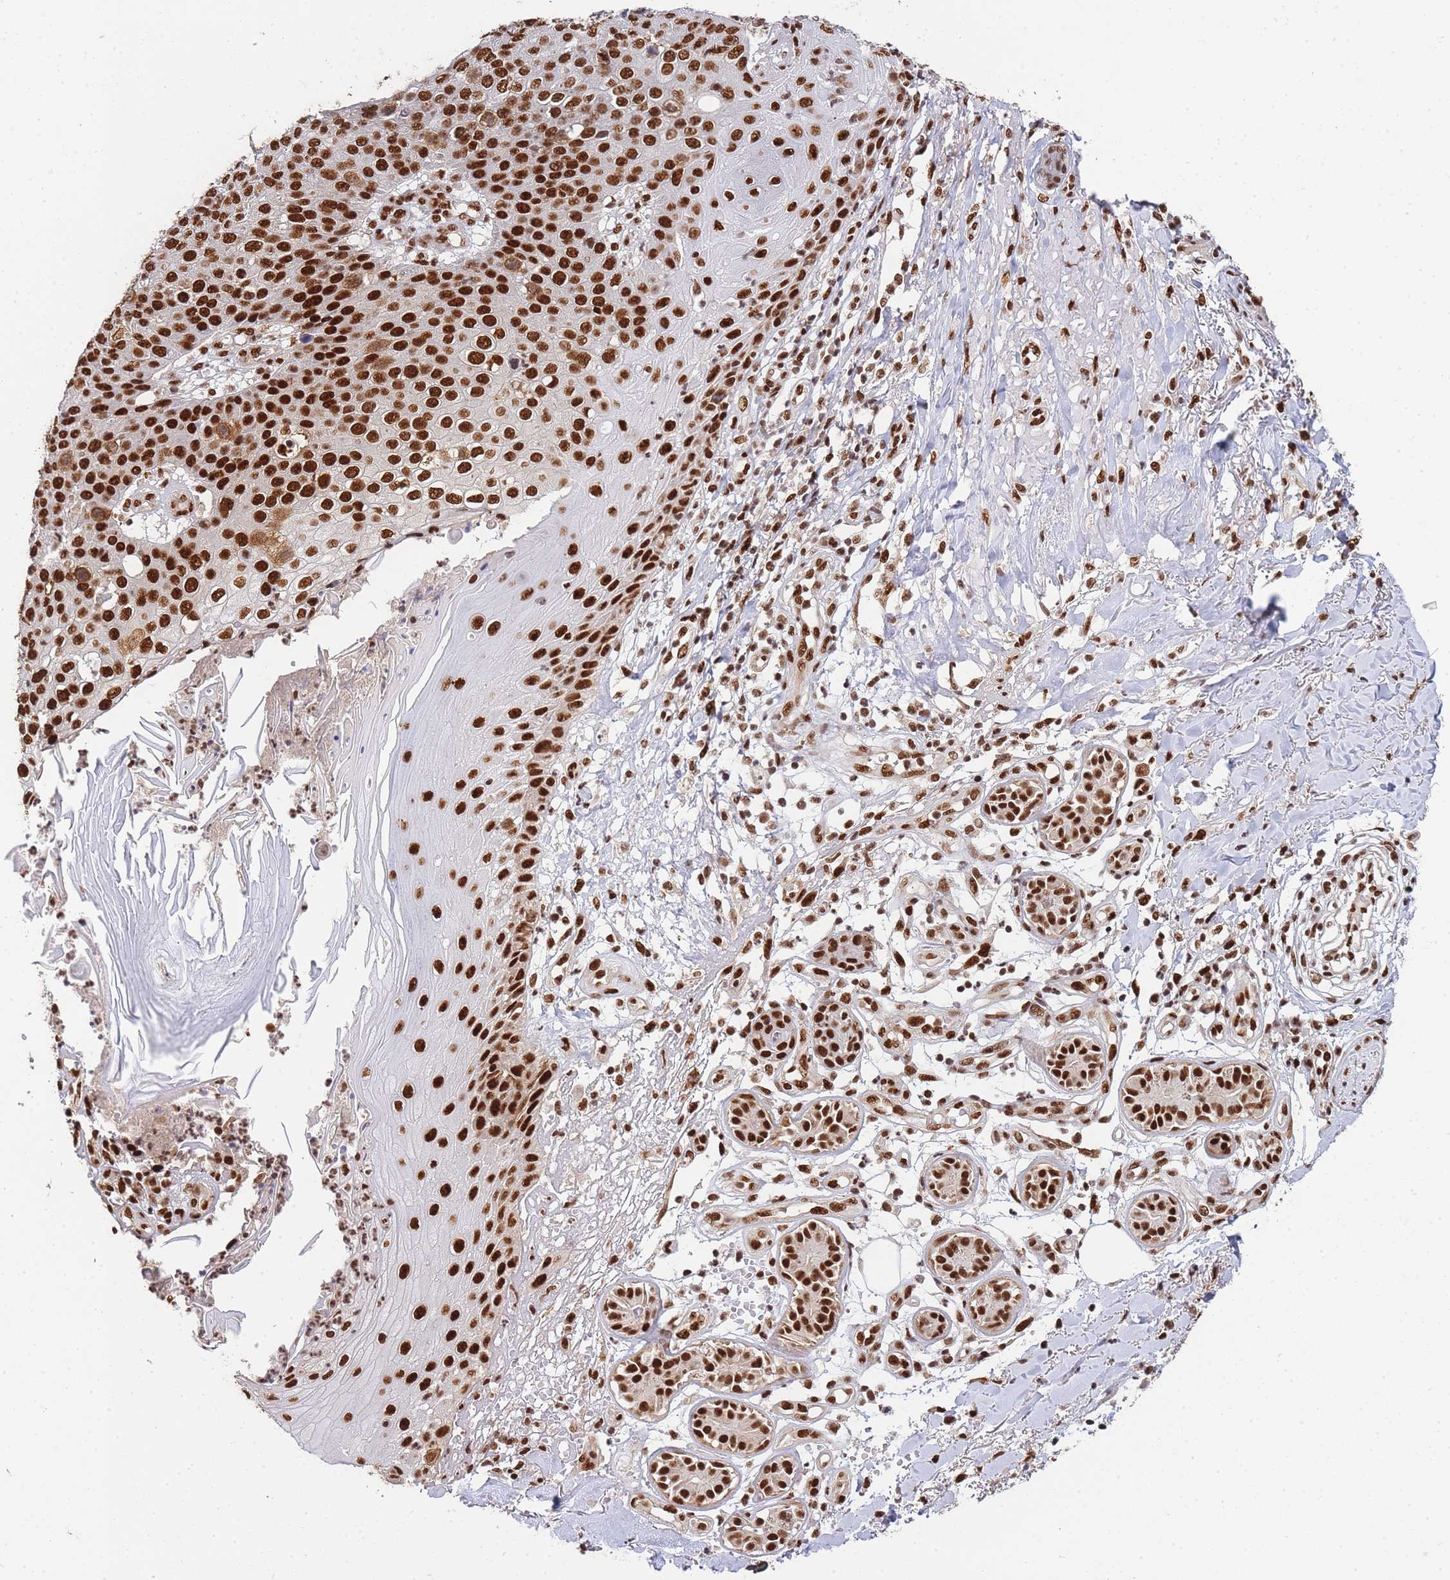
{"staining": {"intensity": "strong", "quantity": ">75%", "location": "nuclear"}, "tissue": "skin cancer", "cell_type": "Tumor cells", "image_type": "cancer", "snomed": [{"axis": "morphology", "description": "Squamous cell carcinoma, NOS"}, {"axis": "topography", "description": "Skin"}], "caption": "Approximately >75% of tumor cells in human skin squamous cell carcinoma demonstrate strong nuclear protein expression as visualized by brown immunohistochemical staining.", "gene": "PRKDC", "patient": {"sex": "male", "age": 71}}